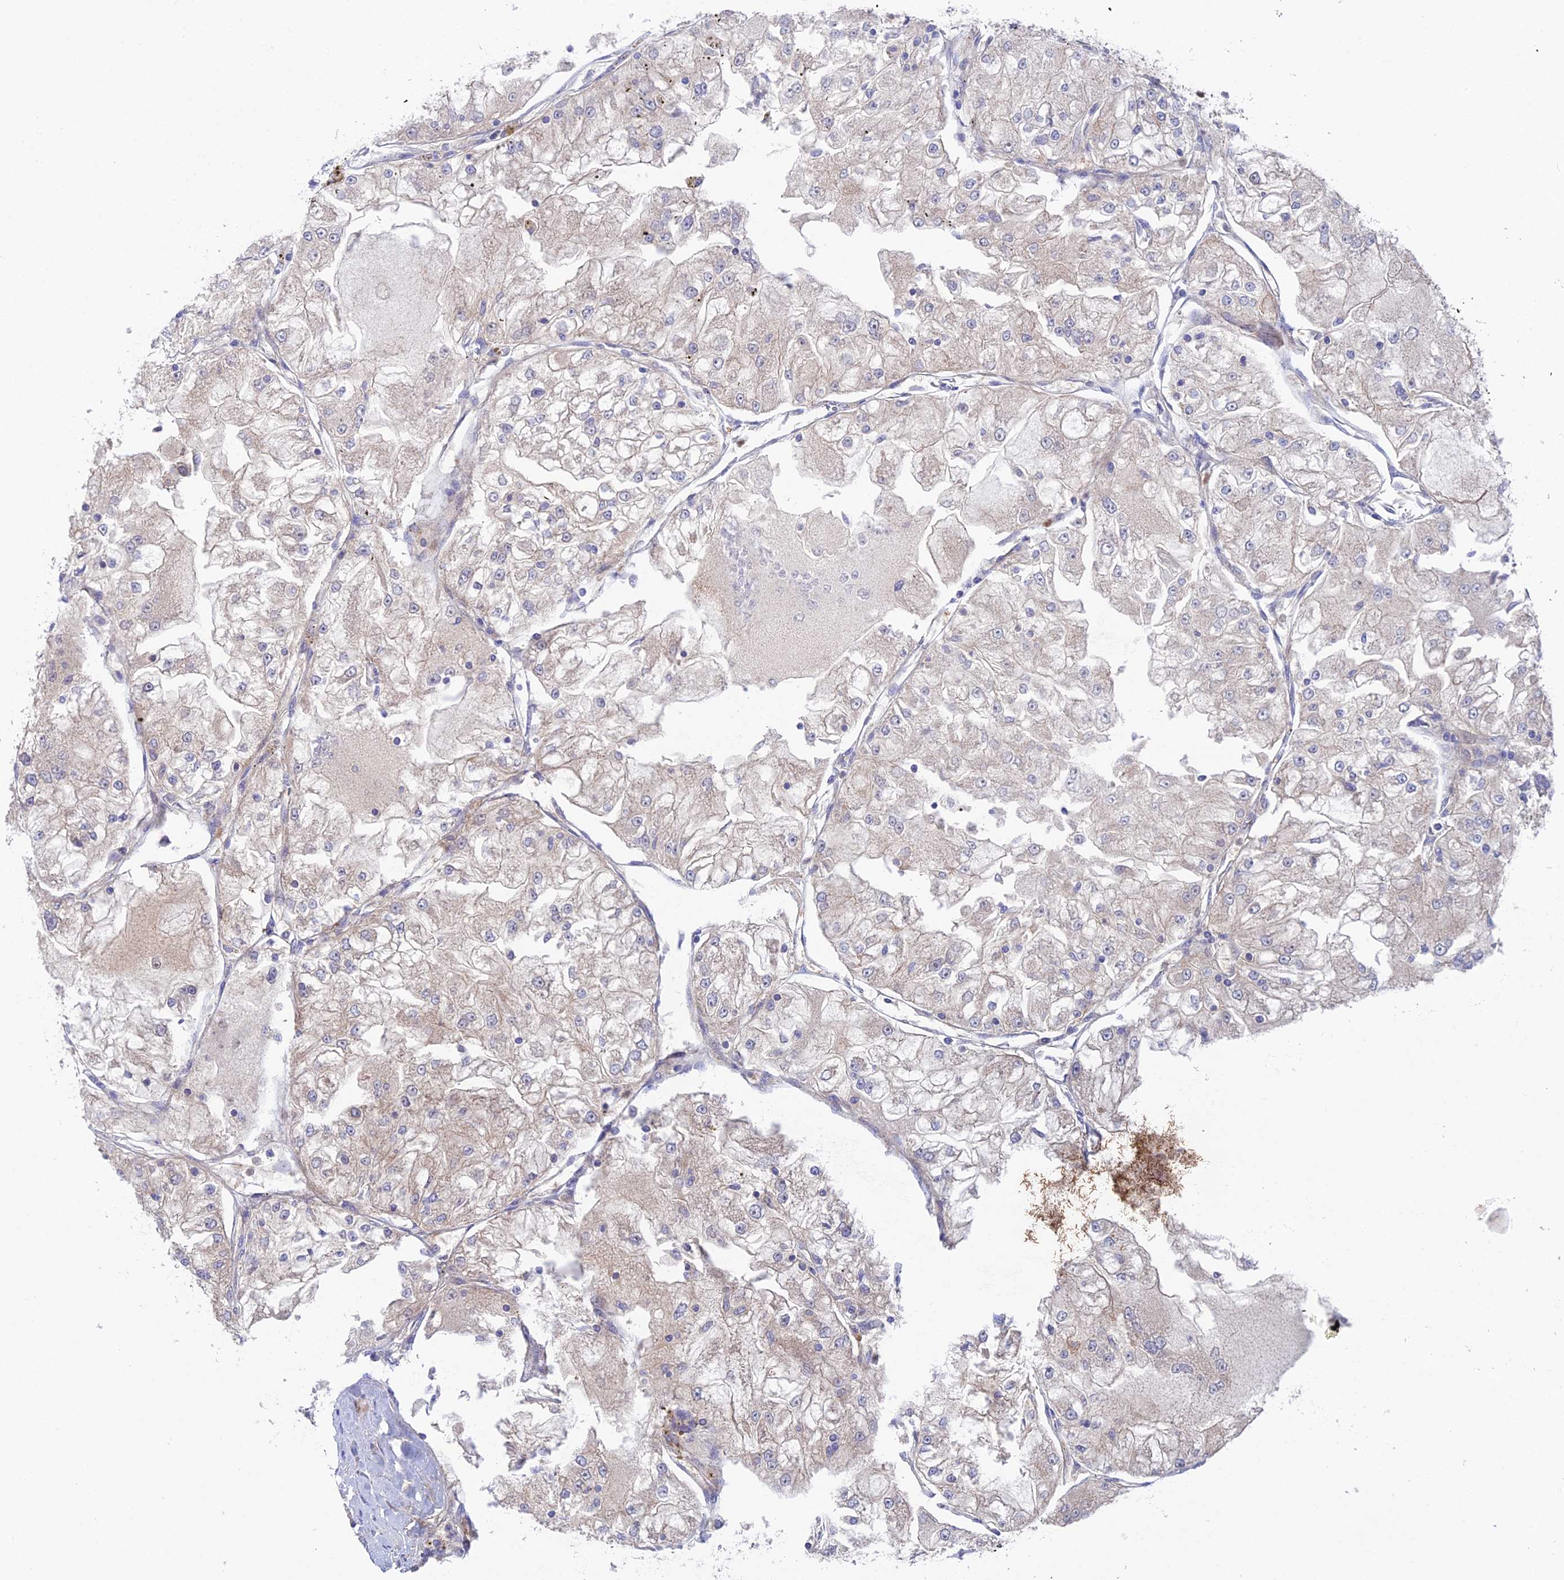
{"staining": {"intensity": "negative", "quantity": "none", "location": "none"}, "tissue": "renal cancer", "cell_type": "Tumor cells", "image_type": "cancer", "snomed": [{"axis": "morphology", "description": "Adenocarcinoma, NOS"}, {"axis": "topography", "description": "Kidney"}], "caption": "Immunohistochemical staining of renal cancer (adenocarcinoma) demonstrates no significant positivity in tumor cells.", "gene": "UROS", "patient": {"sex": "female", "age": 72}}